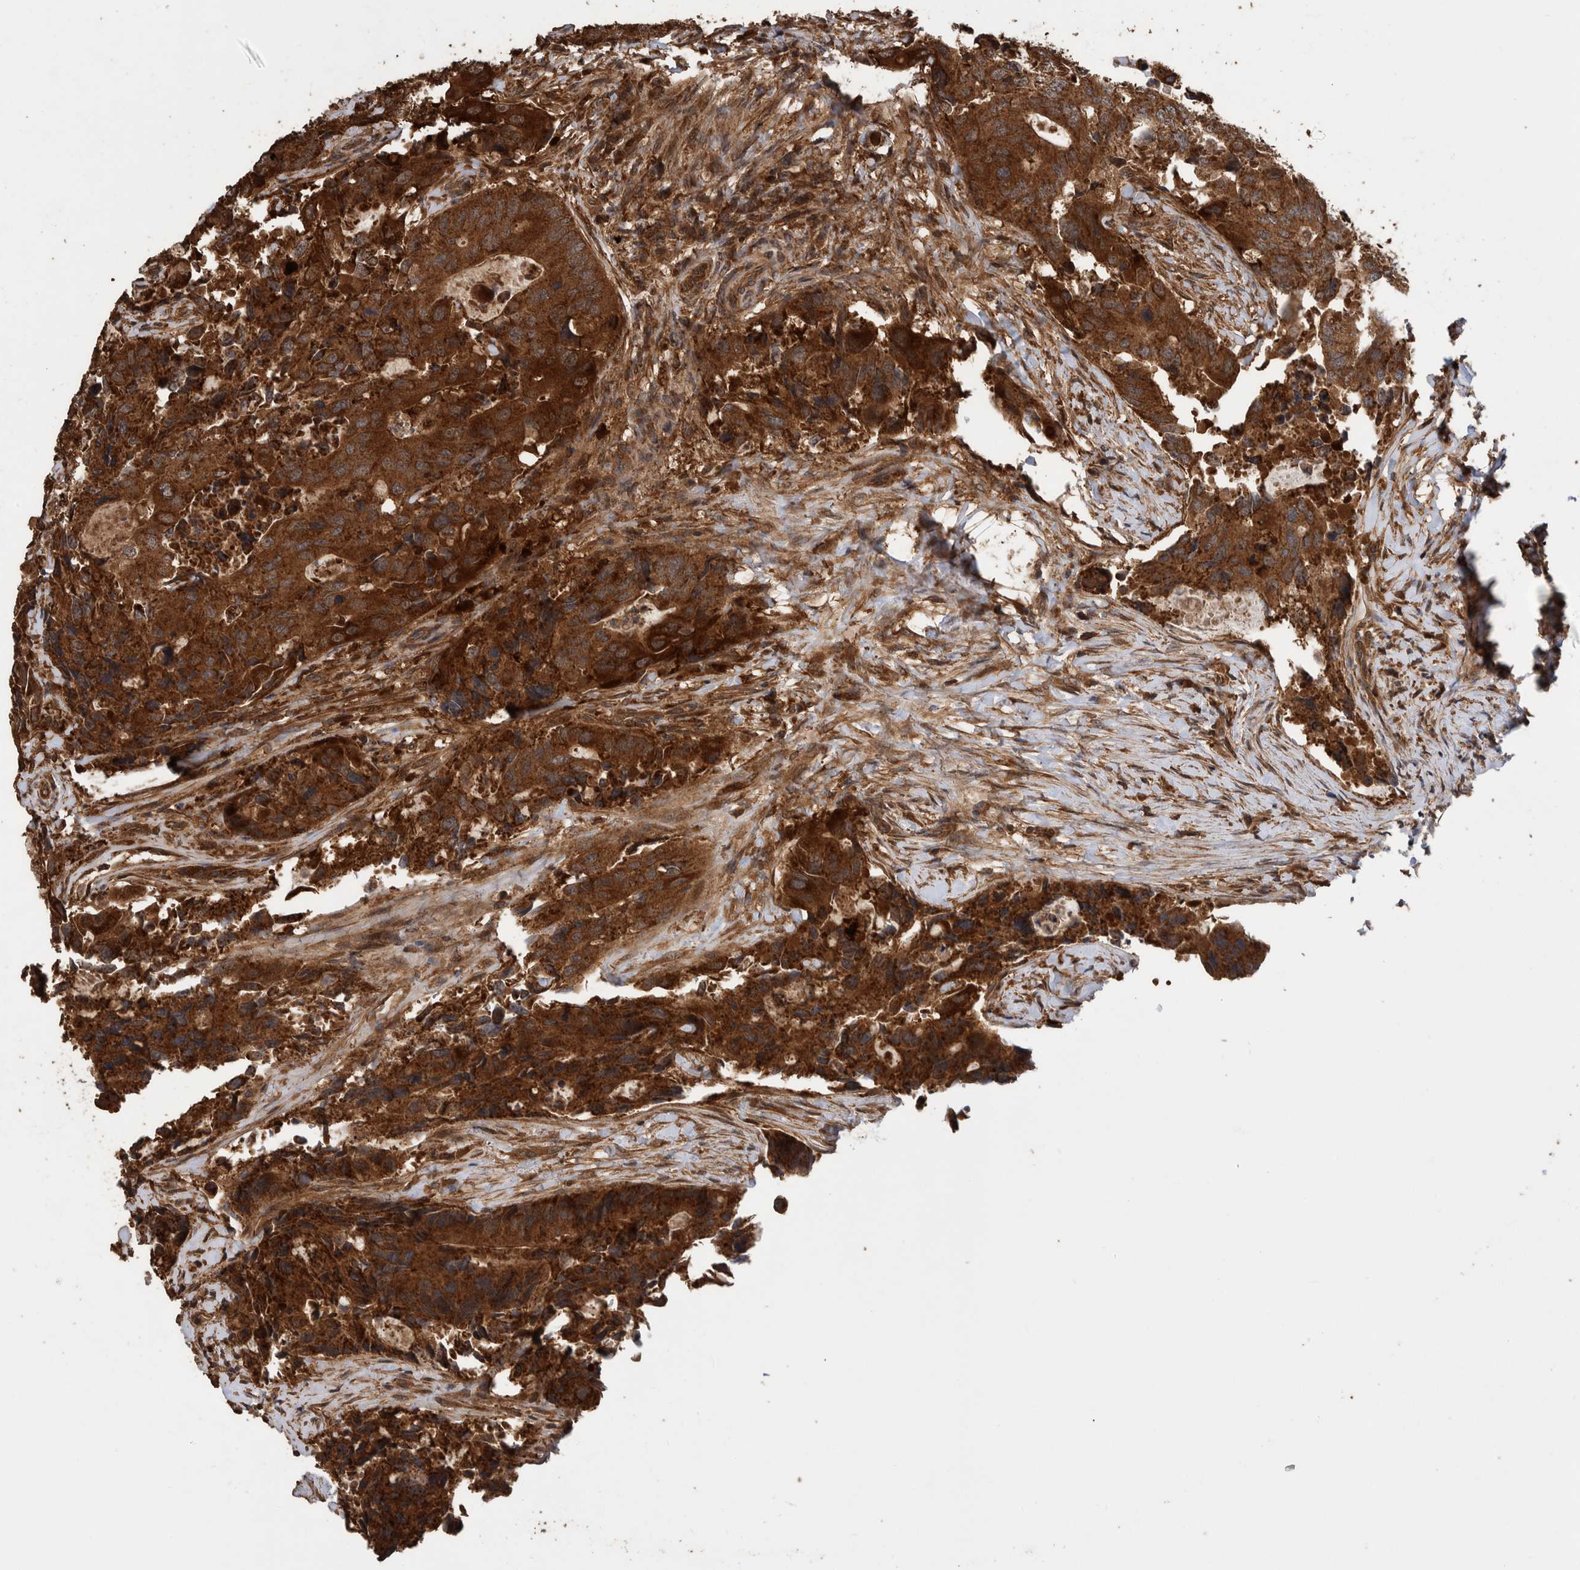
{"staining": {"intensity": "strong", "quantity": ">75%", "location": "cytoplasmic/membranous"}, "tissue": "colorectal cancer", "cell_type": "Tumor cells", "image_type": "cancer", "snomed": [{"axis": "morphology", "description": "Adenocarcinoma, NOS"}, {"axis": "topography", "description": "Colon"}], "caption": "Brown immunohistochemical staining in colorectal adenocarcinoma exhibits strong cytoplasmic/membranous staining in approximately >75% of tumor cells.", "gene": "TRIM16", "patient": {"sex": "male", "age": 71}}